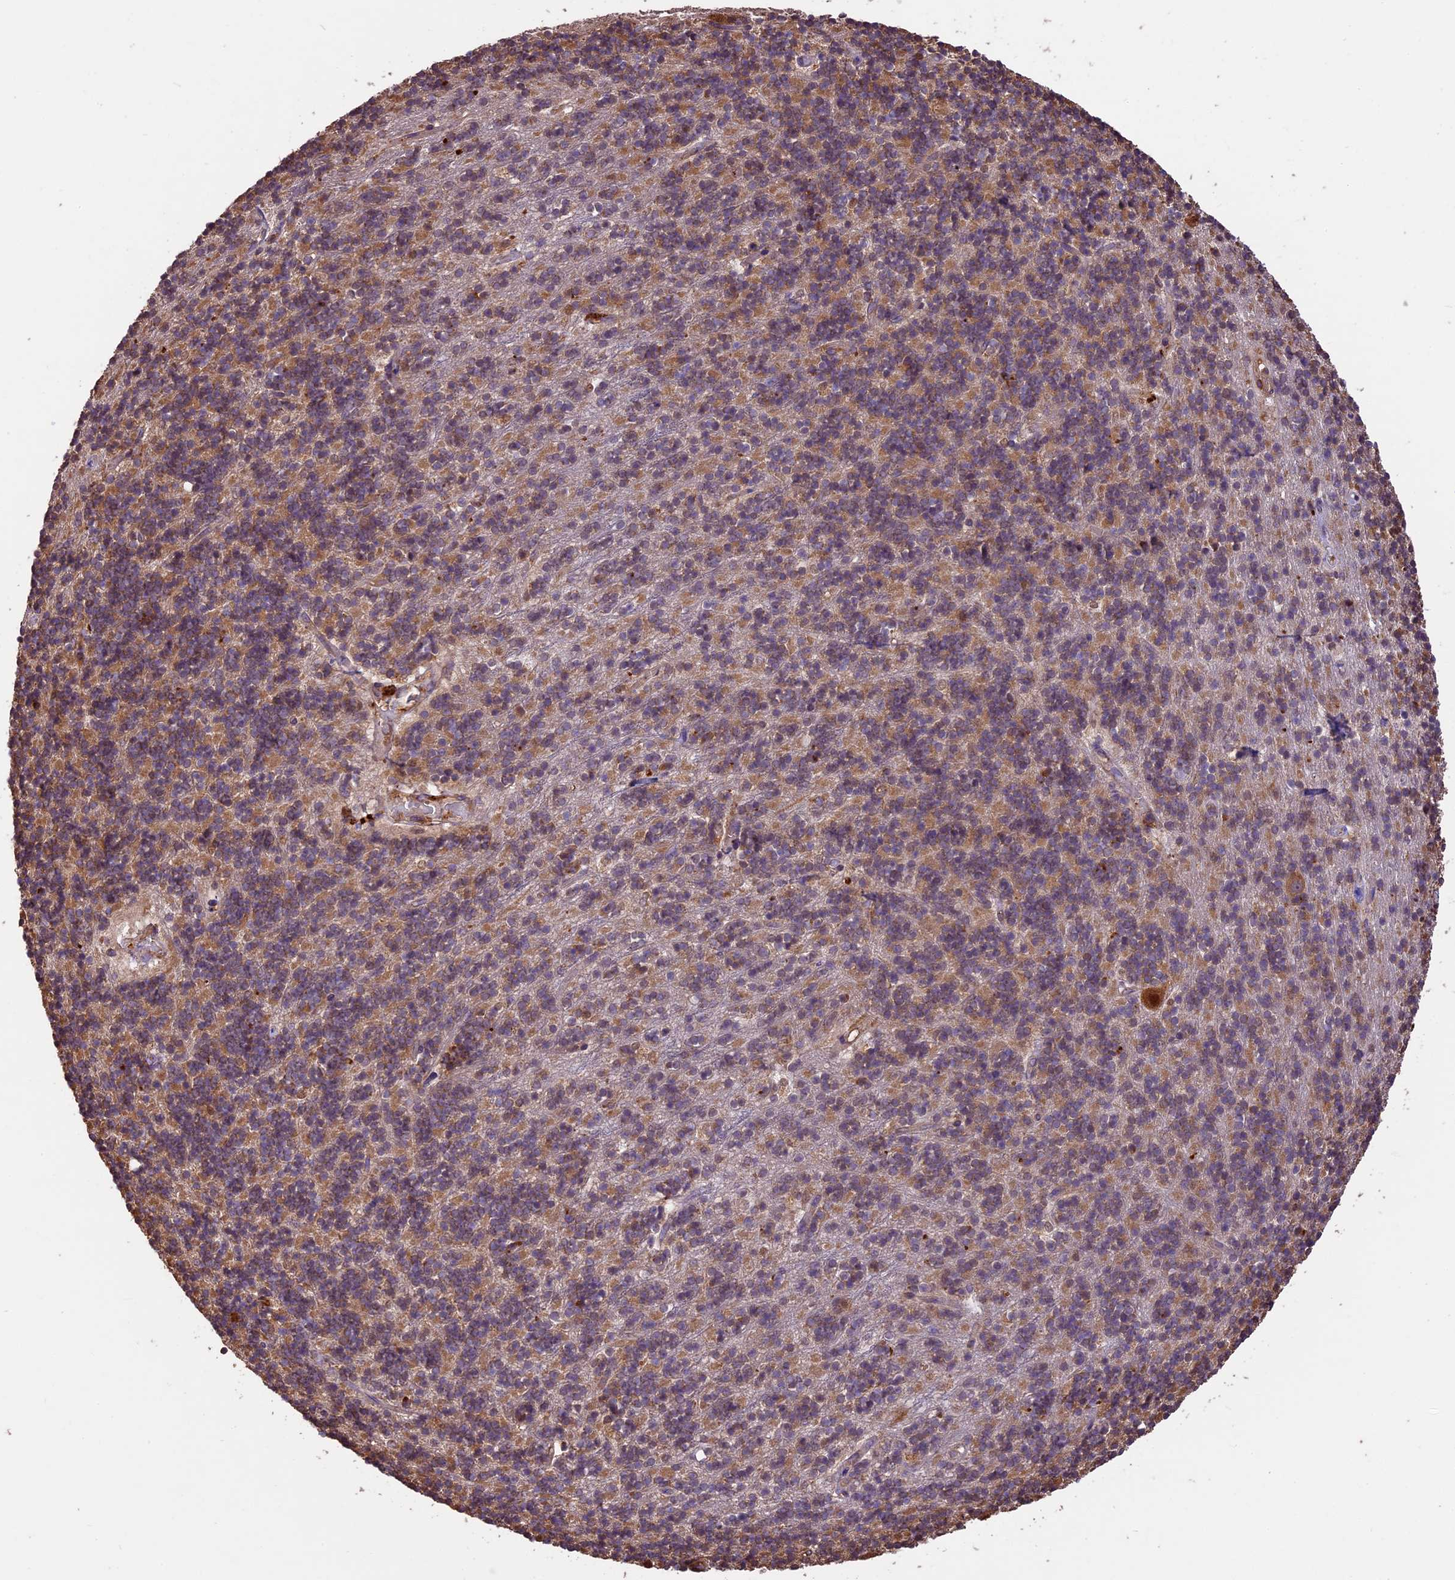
{"staining": {"intensity": "moderate", "quantity": "25%-75%", "location": "cytoplasmic/membranous"}, "tissue": "cerebellum", "cell_type": "Cells in granular layer", "image_type": "normal", "snomed": [{"axis": "morphology", "description": "Normal tissue, NOS"}, {"axis": "topography", "description": "Cerebellum"}], "caption": "High-power microscopy captured an immunohistochemistry image of normal cerebellum, revealing moderate cytoplasmic/membranous staining in approximately 25%-75% of cells in granular layer. (Brightfield microscopy of DAB IHC at high magnification).", "gene": "KARS1", "patient": {"sex": "male", "age": 54}}